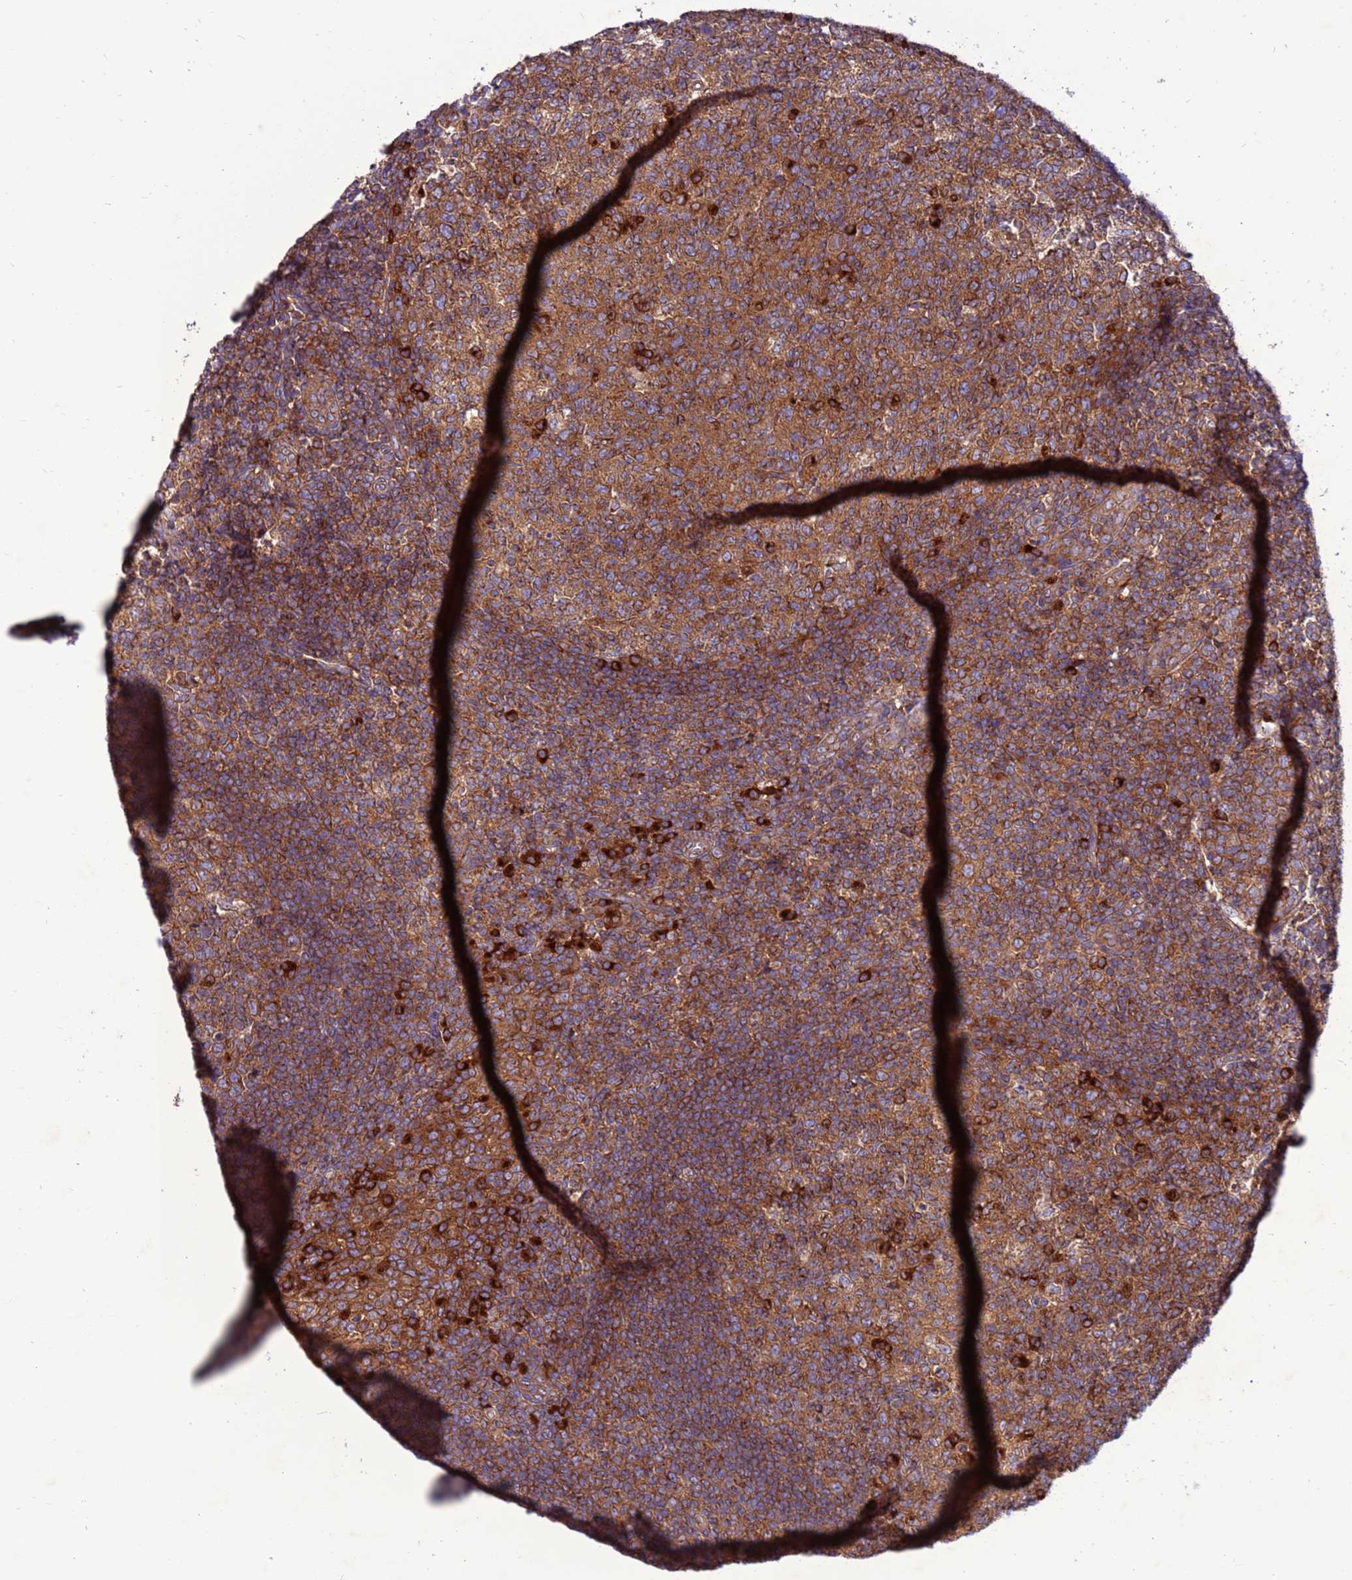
{"staining": {"intensity": "moderate", "quantity": ">75%", "location": "cytoplasmic/membranous"}, "tissue": "tonsil", "cell_type": "Germinal center cells", "image_type": "normal", "snomed": [{"axis": "morphology", "description": "Normal tissue, NOS"}, {"axis": "topography", "description": "Tonsil"}], "caption": "IHC staining of benign tonsil, which reveals medium levels of moderate cytoplasmic/membranous staining in about >75% of germinal center cells indicating moderate cytoplasmic/membranous protein expression. The staining was performed using DAB (3,3'-diaminobenzidine) (brown) for protein detection and nuclei were counterstained in hematoxylin (blue).", "gene": "ZC3HAV1", "patient": {"sex": "female", "age": 19}}